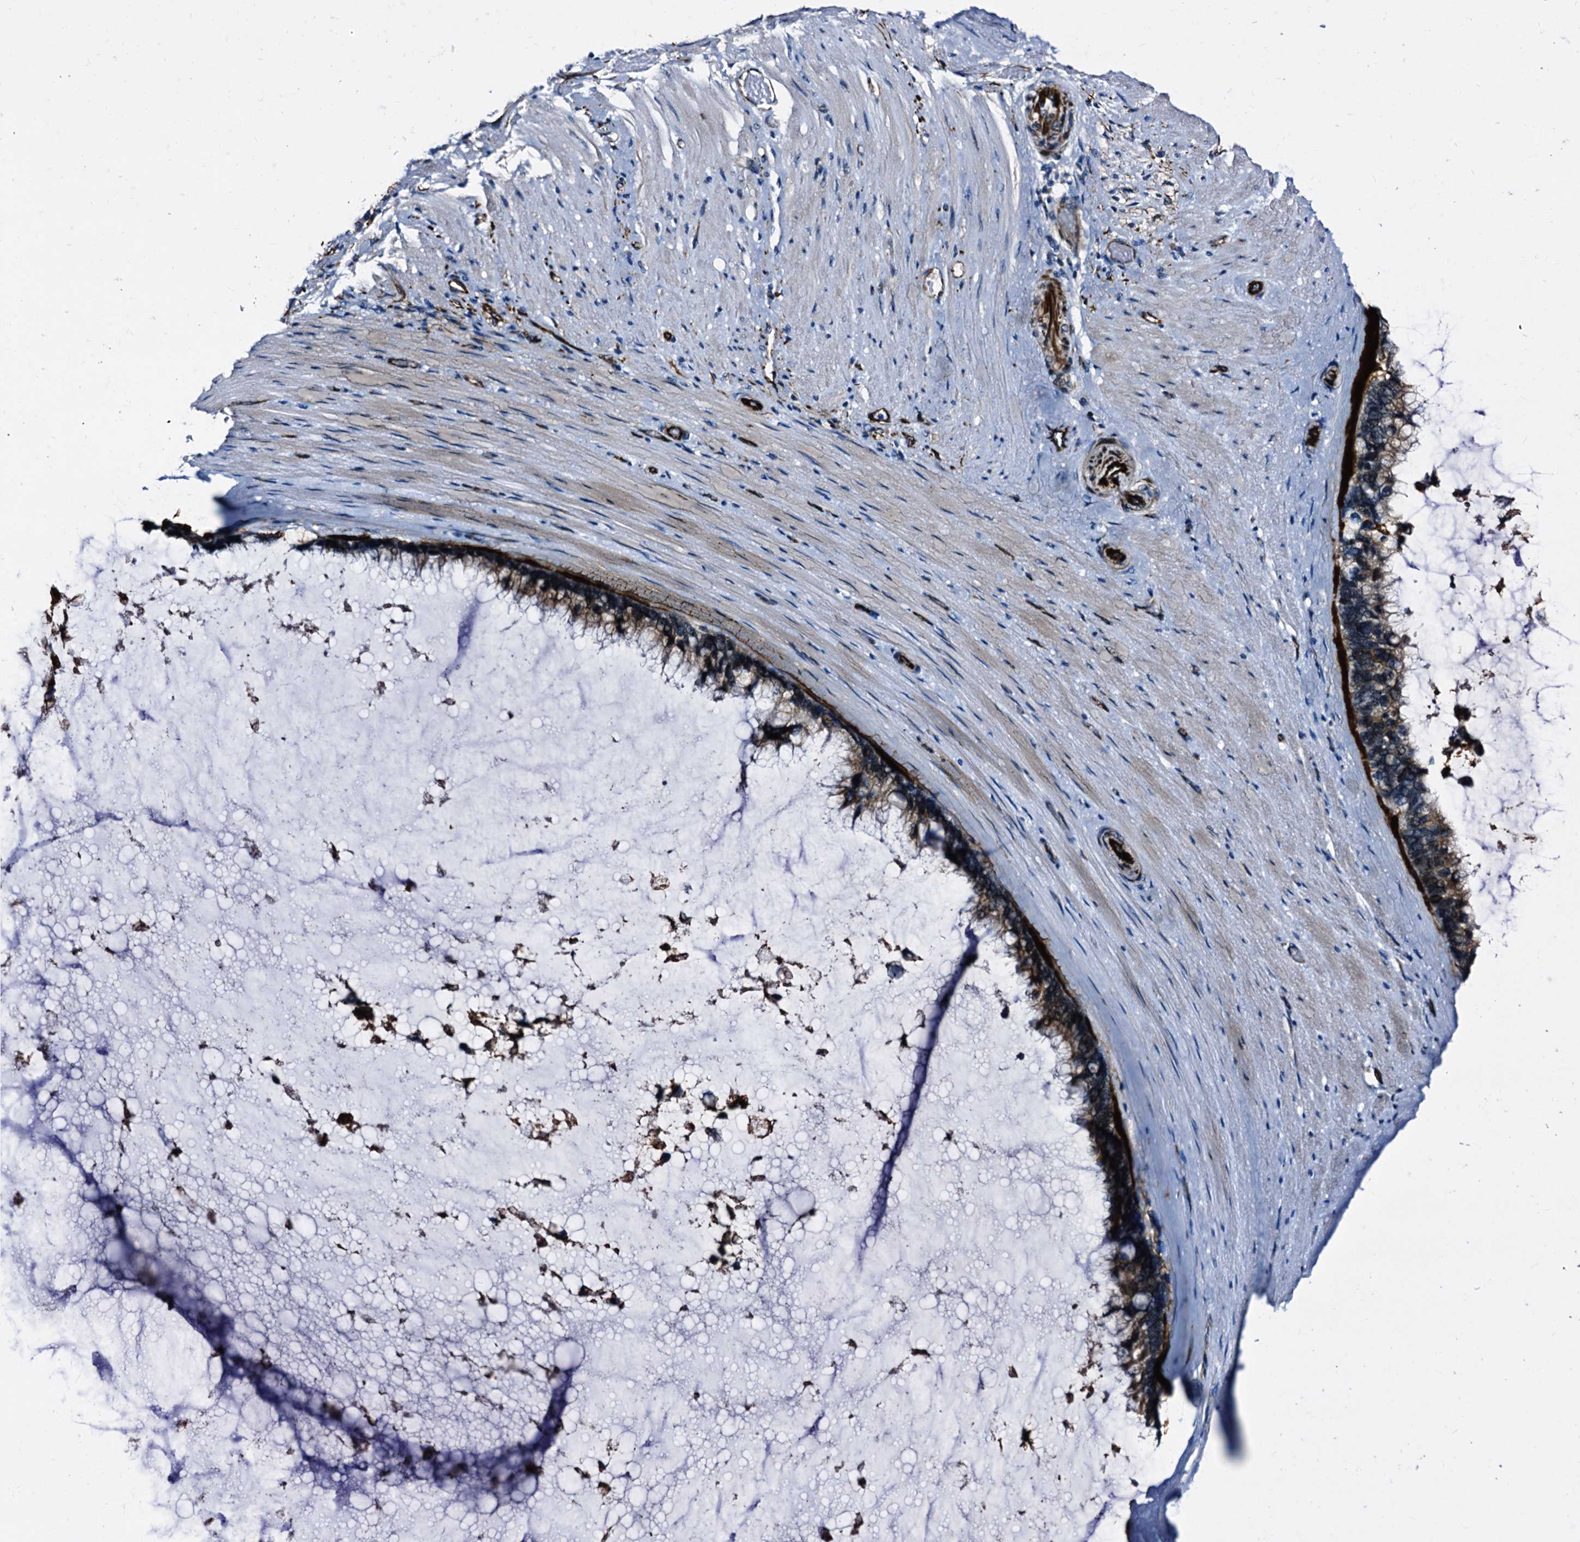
{"staining": {"intensity": "weak", "quantity": ">75%", "location": "nuclear"}, "tissue": "ovarian cancer", "cell_type": "Tumor cells", "image_type": "cancer", "snomed": [{"axis": "morphology", "description": "Cystadenocarcinoma, mucinous, NOS"}, {"axis": "topography", "description": "Ovary"}], "caption": "A brown stain labels weak nuclear positivity of a protein in ovarian cancer tumor cells.", "gene": "EMG1", "patient": {"sex": "female", "age": 39}}